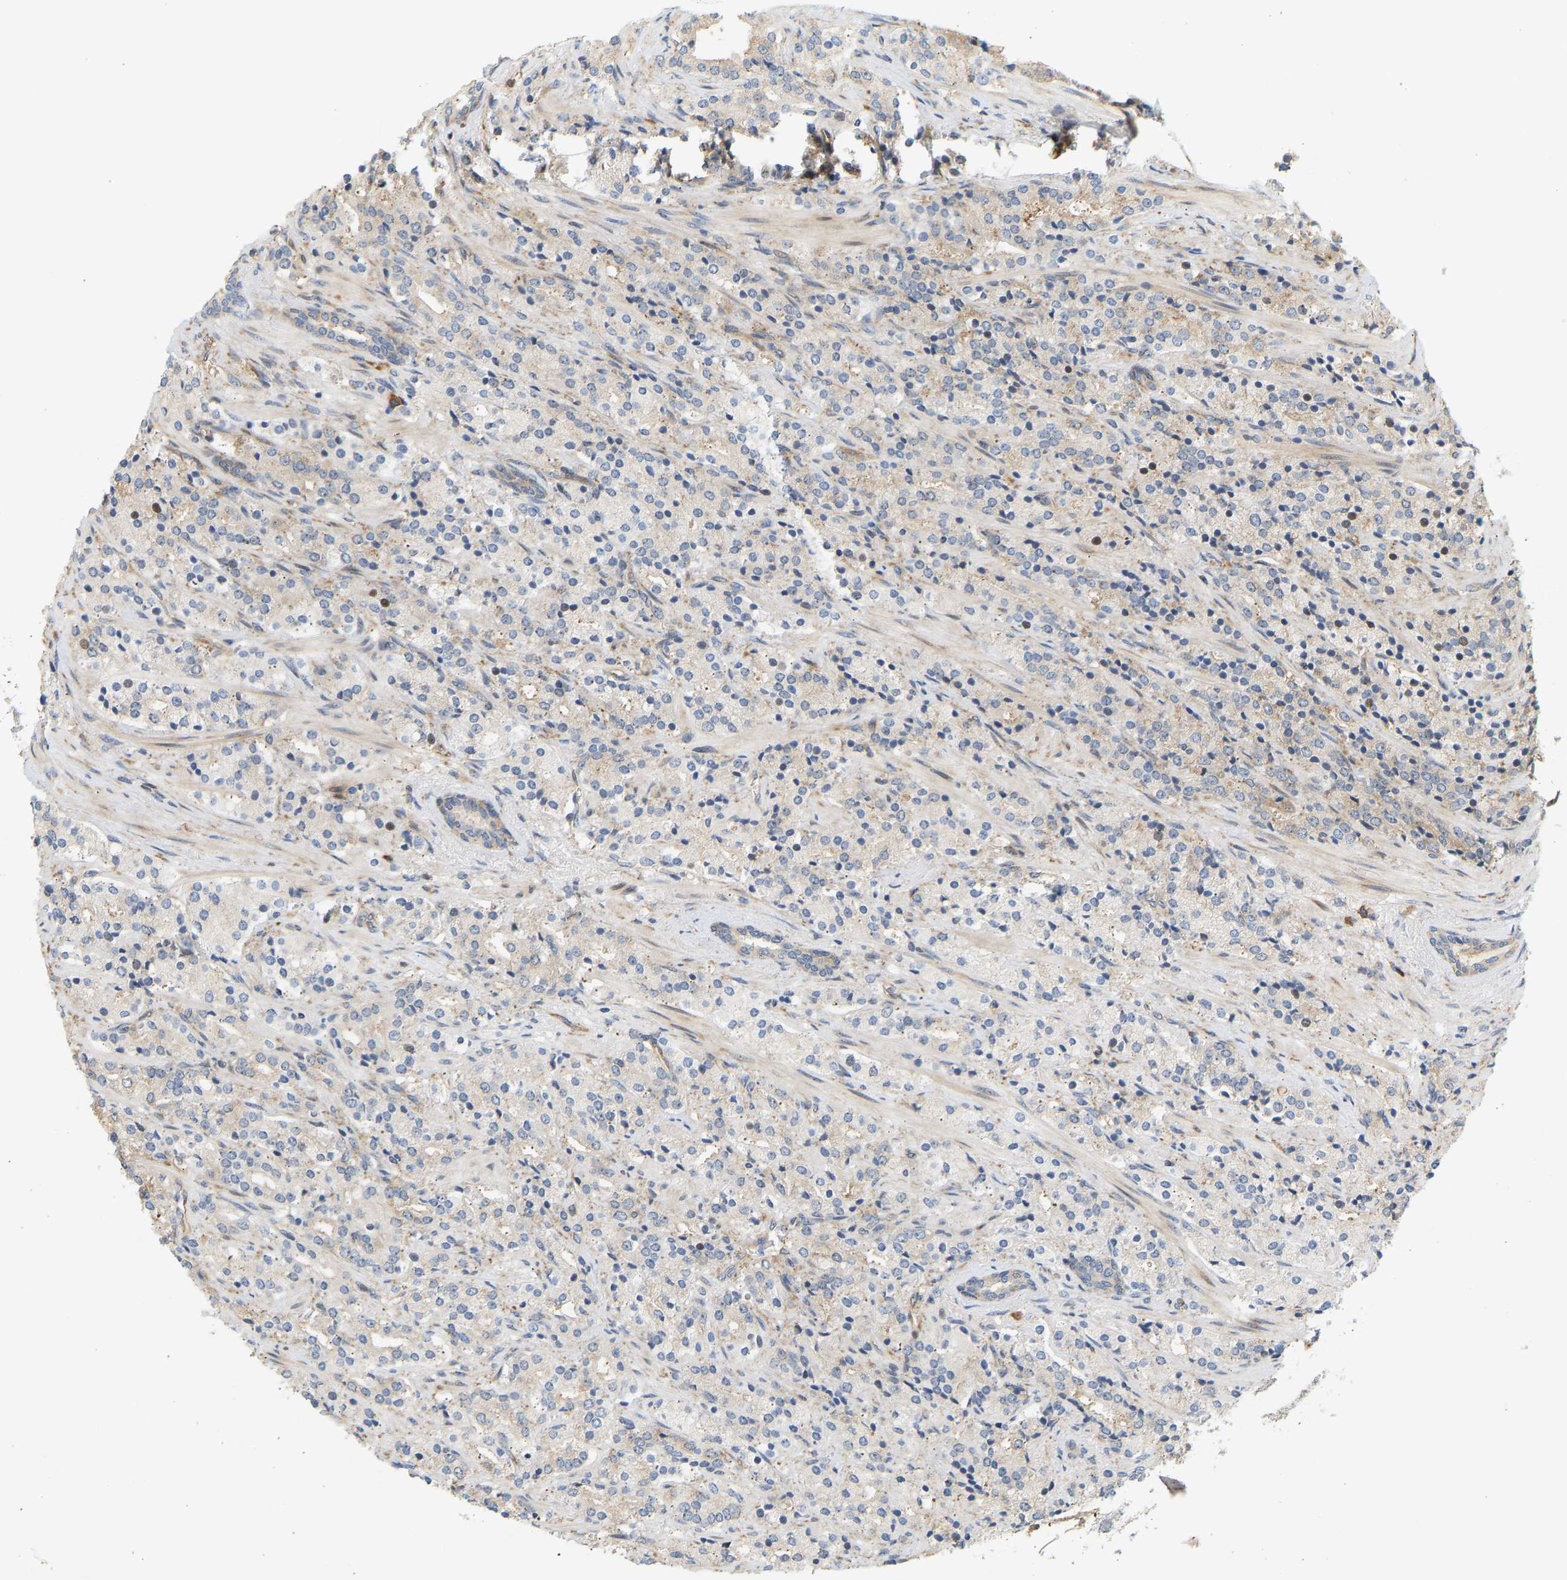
{"staining": {"intensity": "moderate", "quantity": "<25%", "location": "cytoplasmic/membranous"}, "tissue": "prostate cancer", "cell_type": "Tumor cells", "image_type": "cancer", "snomed": [{"axis": "morphology", "description": "Adenocarcinoma, High grade"}, {"axis": "topography", "description": "Prostate"}], "caption": "Tumor cells reveal low levels of moderate cytoplasmic/membranous positivity in about <25% of cells in high-grade adenocarcinoma (prostate).", "gene": "RPS14", "patient": {"sex": "male", "age": 71}}